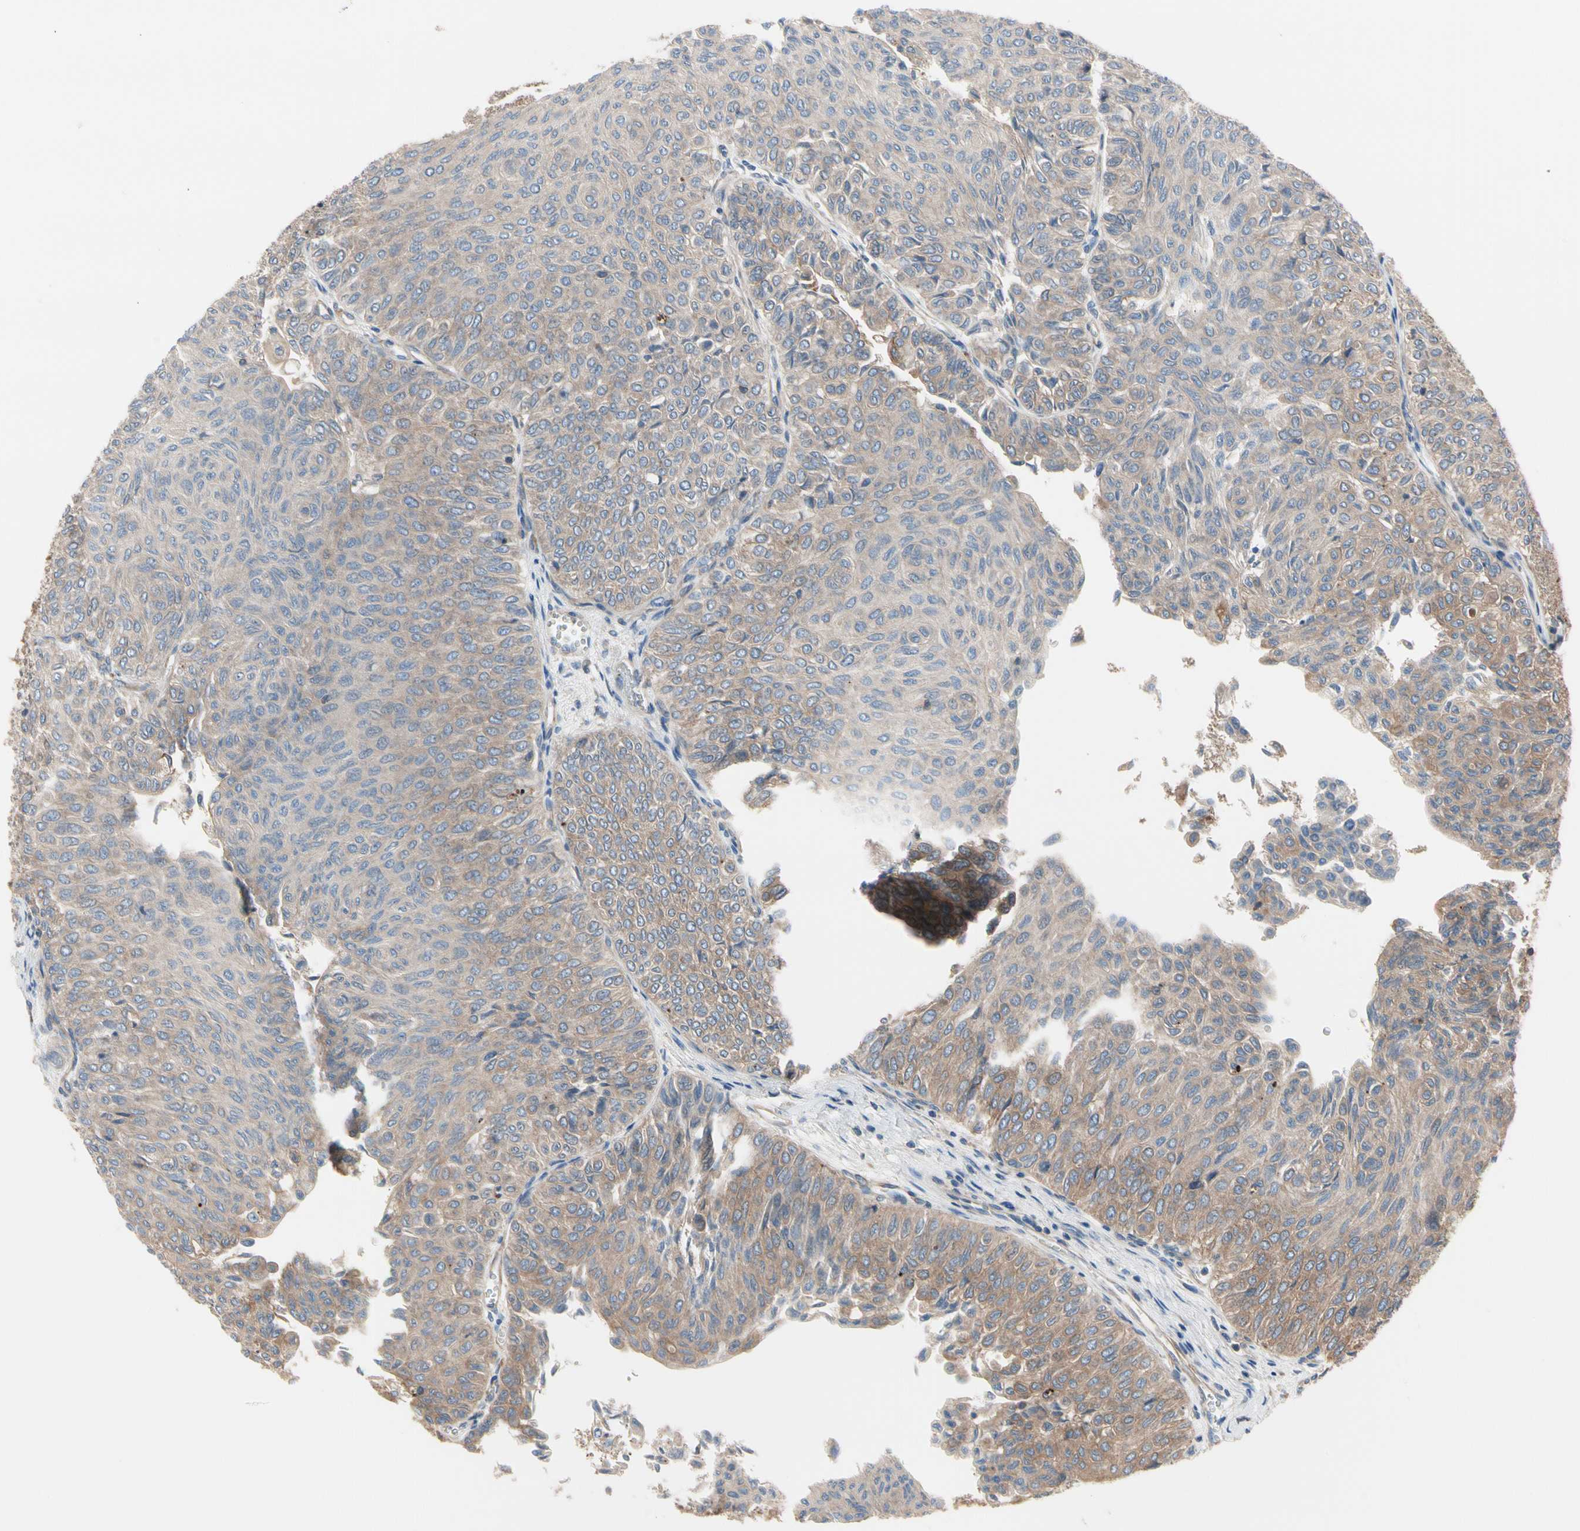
{"staining": {"intensity": "weak", "quantity": ">75%", "location": "cytoplasmic/membranous"}, "tissue": "urothelial cancer", "cell_type": "Tumor cells", "image_type": "cancer", "snomed": [{"axis": "morphology", "description": "Urothelial carcinoma, Low grade"}, {"axis": "topography", "description": "Urinary bladder"}], "caption": "Human urothelial carcinoma (low-grade) stained with a brown dye demonstrates weak cytoplasmic/membranous positive staining in approximately >75% of tumor cells.", "gene": "ROCK1", "patient": {"sex": "male", "age": 78}}